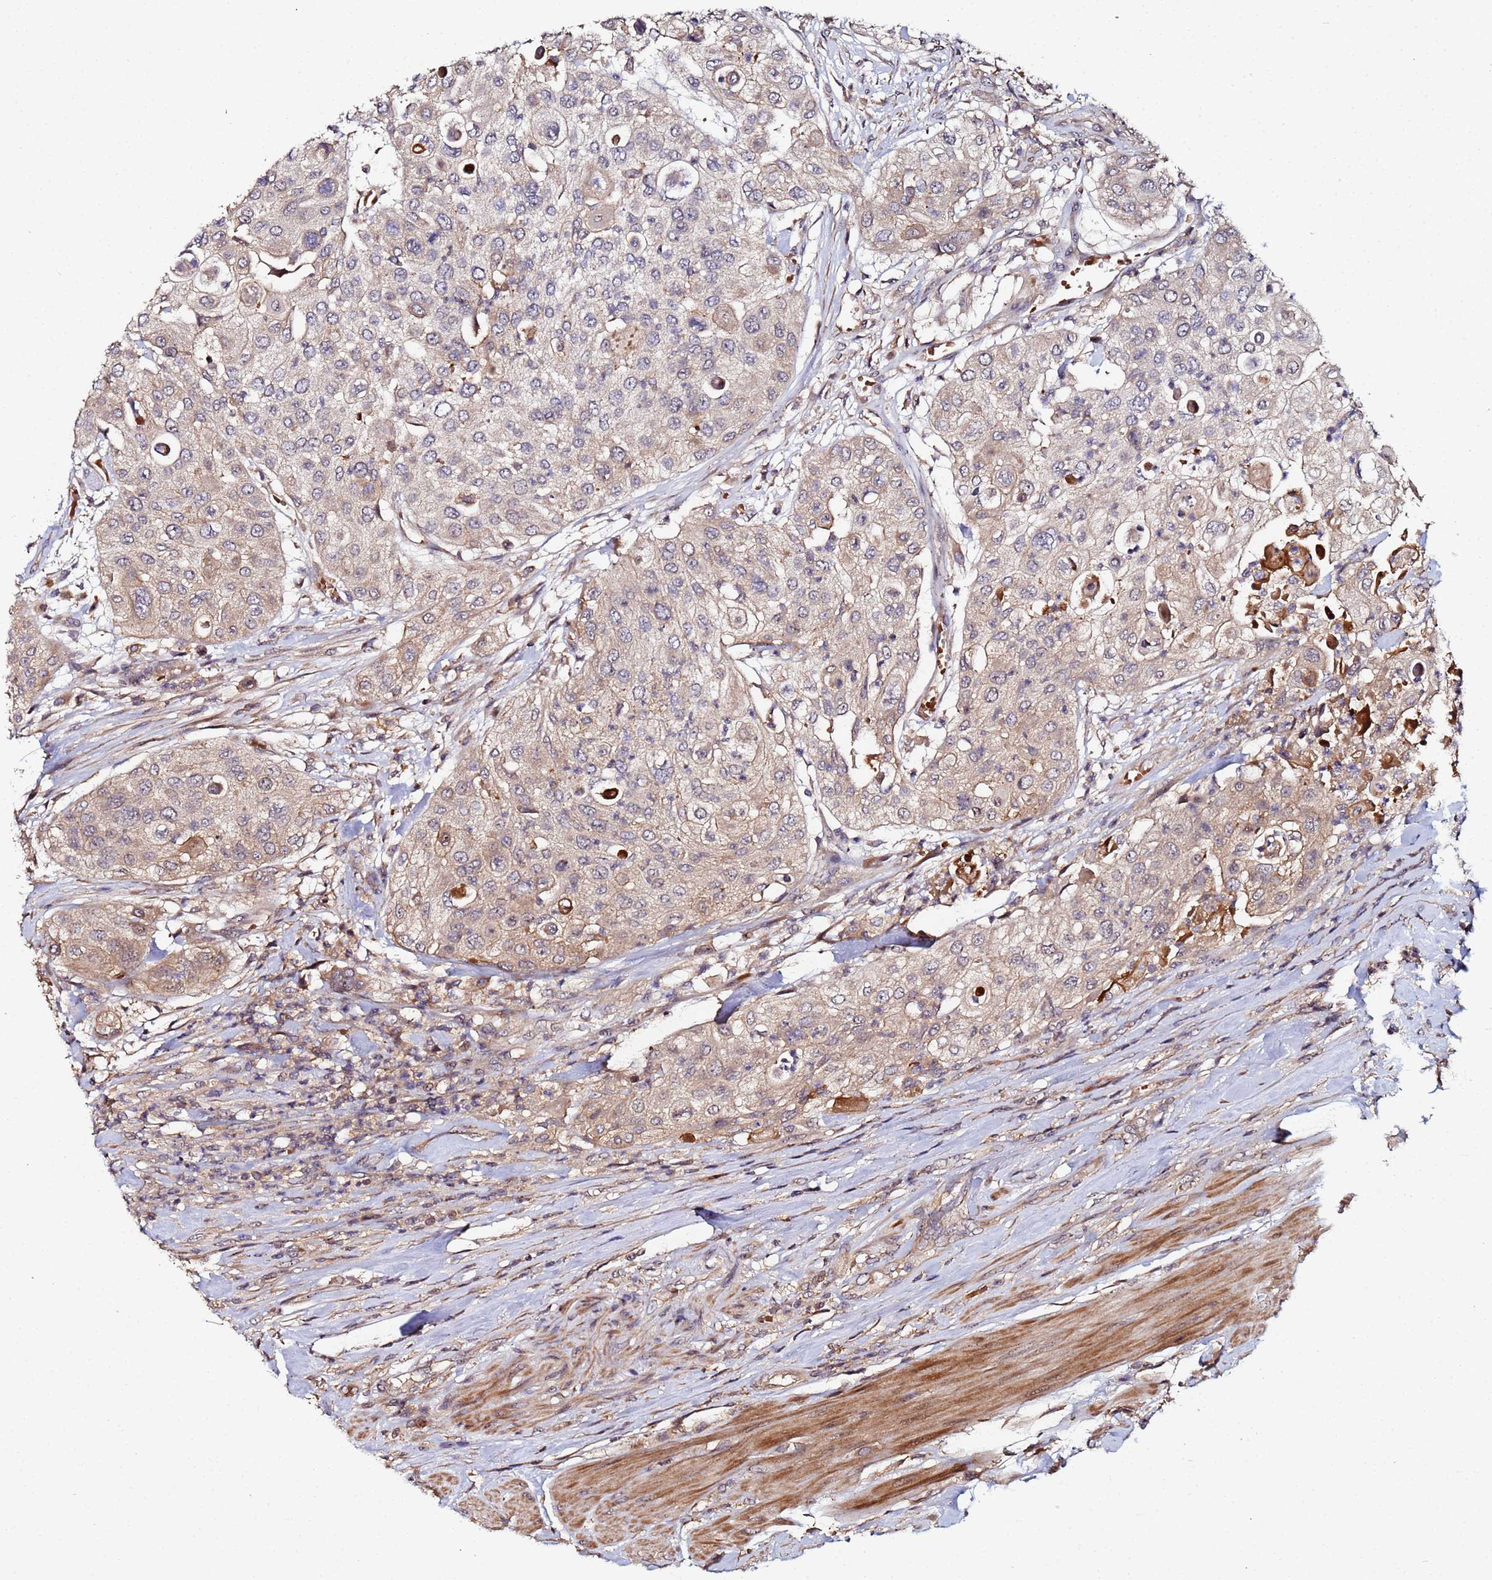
{"staining": {"intensity": "weak", "quantity": "25%-75%", "location": "cytoplasmic/membranous"}, "tissue": "urothelial cancer", "cell_type": "Tumor cells", "image_type": "cancer", "snomed": [{"axis": "morphology", "description": "Urothelial carcinoma, High grade"}, {"axis": "topography", "description": "Urinary bladder"}], "caption": "Urothelial carcinoma (high-grade) stained with DAB IHC demonstrates low levels of weak cytoplasmic/membranous staining in approximately 25%-75% of tumor cells.", "gene": "OSER1", "patient": {"sex": "female", "age": 79}}